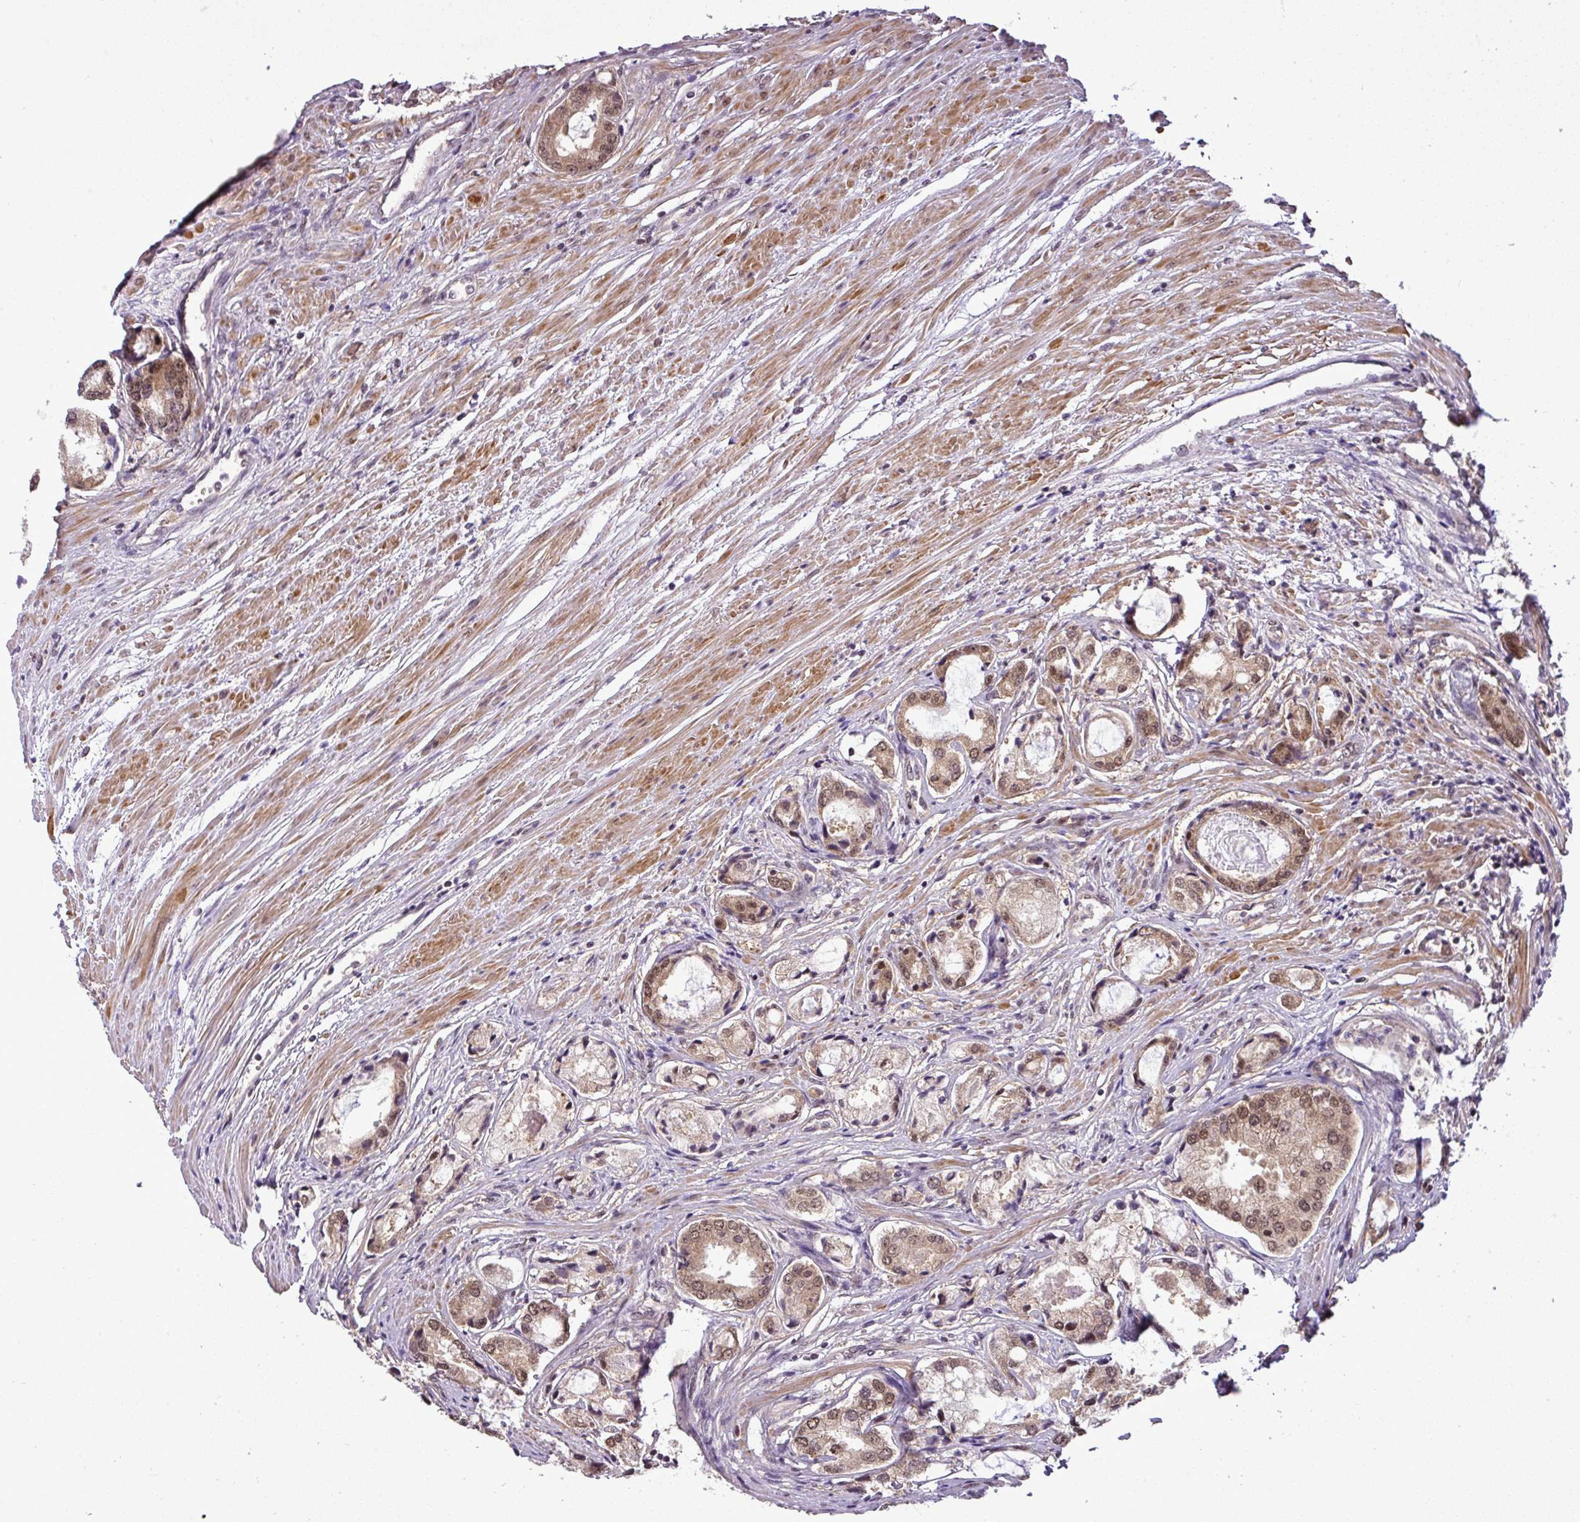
{"staining": {"intensity": "moderate", "quantity": "25%-75%", "location": "cytoplasmic/membranous,nuclear"}, "tissue": "prostate cancer", "cell_type": "Tumor cells", "image_type": "cancer", "snomed": [{"axis": "morphology", "description": "Adenocarcinoma, Low grade"}, {"axis": "topography", "description": "Prostate"}], "caption": "An image of prostate cancer (low-grade adenocarcinoma) stained for a protein demonstrates moderate cytoplasmic/membranous and nuclear brown staining in tumor cells. Nuclei are stained in blue.", "gene": "MFHAS1", "patient": {"sex": "male", "age": 68}}